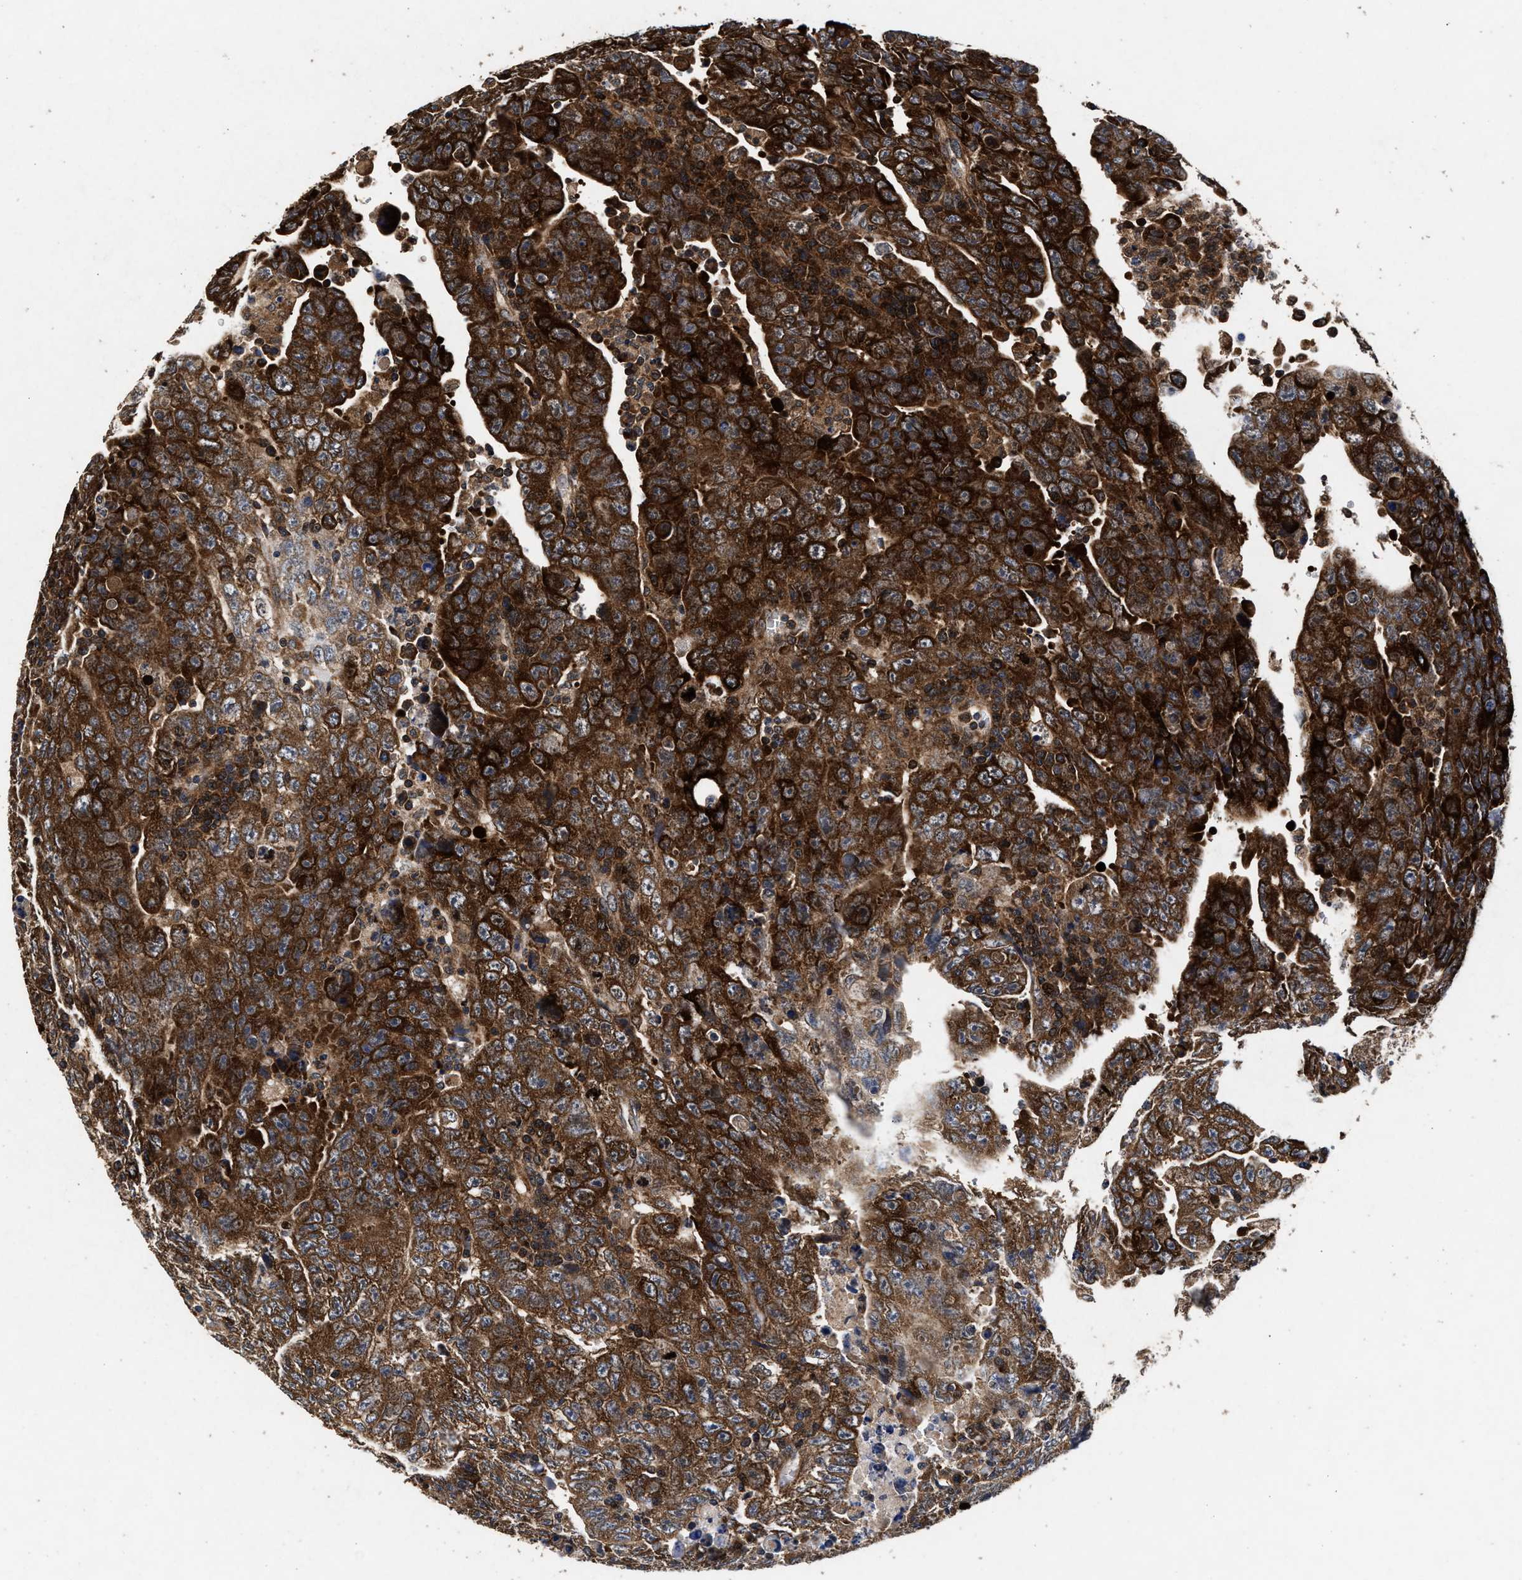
{"staining": {"intensity": "strong", "quantity": ">75%", "location": "cytoplasmic/membranous"}, "tissue": "testis cancer", "cell_type": "Tumor cells", "image_type": "cancer", "snomed": [{"axis": "morphology", "description": "Carcinoma, Embryonal, NOS"}, {"axis": "topography", "description": "Testis"}], "caption": "This micrograph demonstrates IHC staining of human testis cancer, with high strong cytoplasmic/membranous positivity in approximately >75% of tumor cells.", "gene": "NFKB2", "patient": {"sex": "male", "age": 28}}